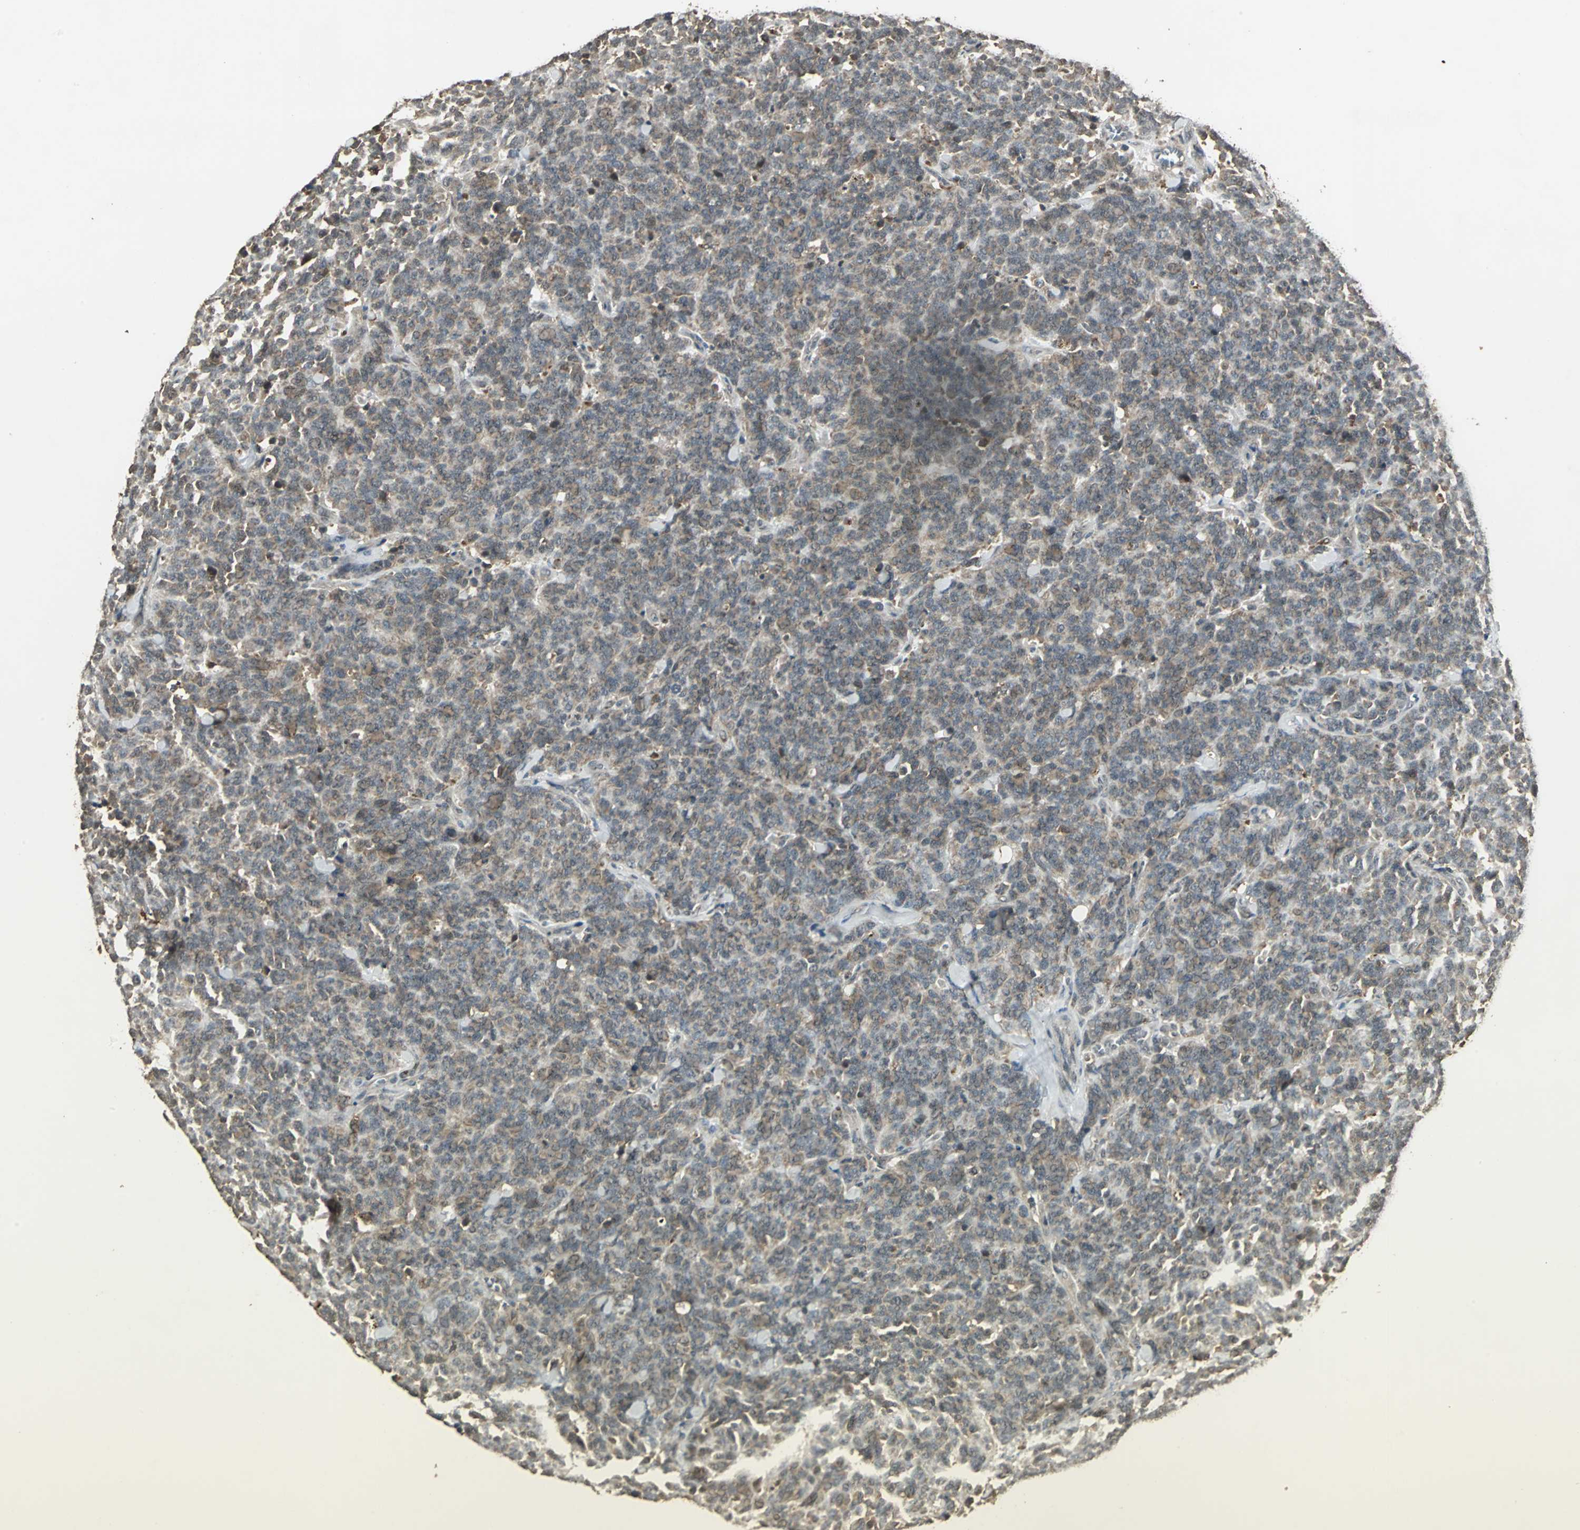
{"staining": {"intensity": "weak", "quantity": "25%-75%", "location": "cytoplasmic/membranous"}, "tissue": "lung cancer", "cell_type": "Tumor cells", "image_type": "cancer", "snomed": [{"axis": "morphology", "description": "Neoplasm, malignant, NOS"}, {"axis": "topography", "description": "Lung"}], "caption": "A brown stain labels weak cytoplasmic/membranous staining of a protein in human neoplasm (malignant) (lung) tumor cells. (IHC, brightfield microscopy, high magnification).", "gene": "UCHL5", "patient": {"sex": "female", "age": 58}}